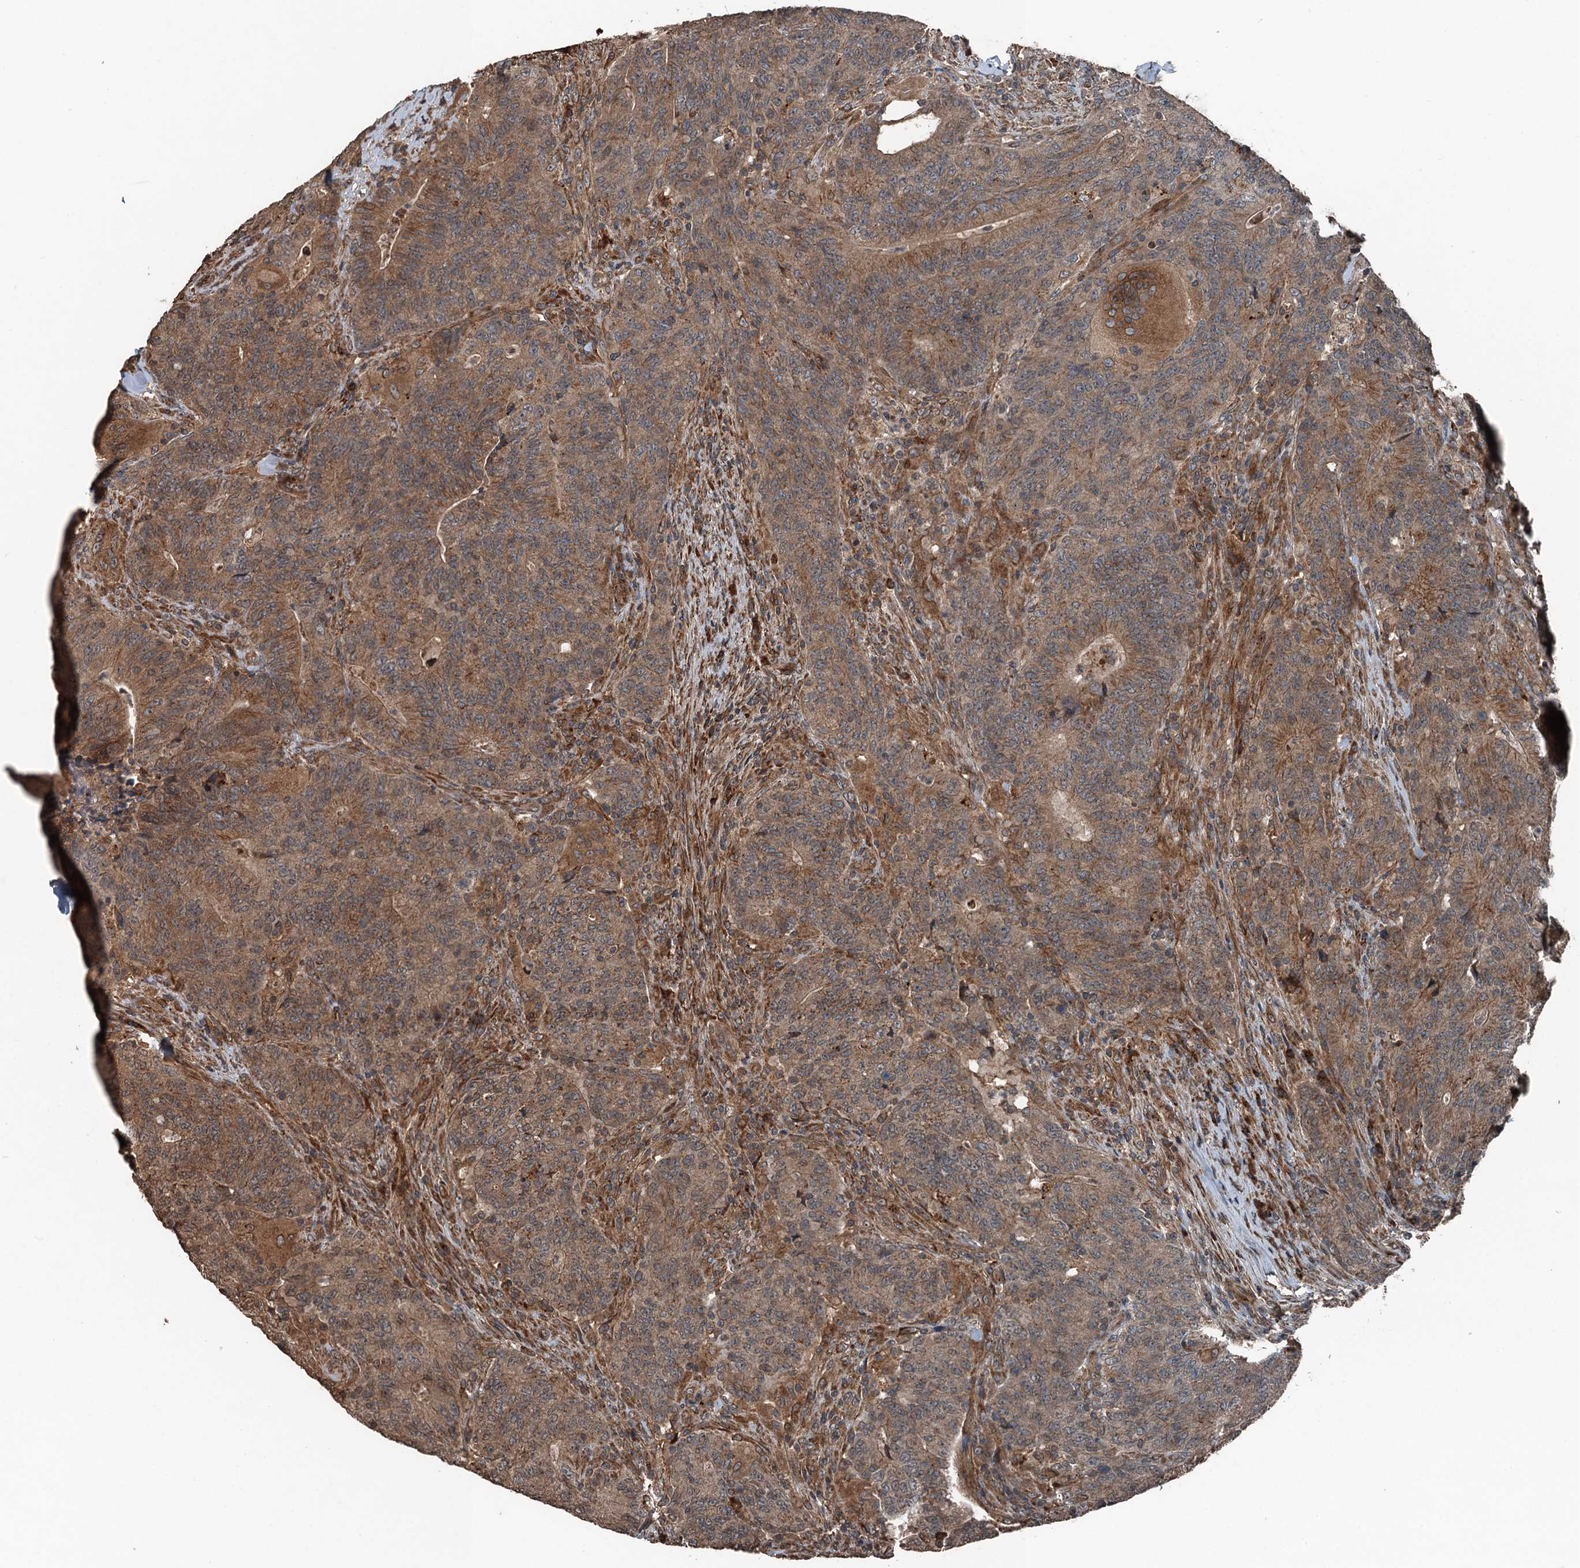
{"staining": {"intensity": "weak", "quantity": ">75%", "location": "cytoplasmic/membranous"}, "tissue": "colorectal cancer", "cell_type": "Tumor cells", "image_type": "cancer", "snomed": [{"axis": "morphology", "description": "Adenocarcinoma, NOS"}, {"axis": "topography", "description": "Colon"}], "caption": "There is low levels of weak cytoplasmic/membranous positivity in tumor cells of adenocarcinoma (colorectal), as demonstrated by immunohistochemical staining (brown color).", "gene": "TCTN1", "patient": {"sex": "female", "age": 75}}